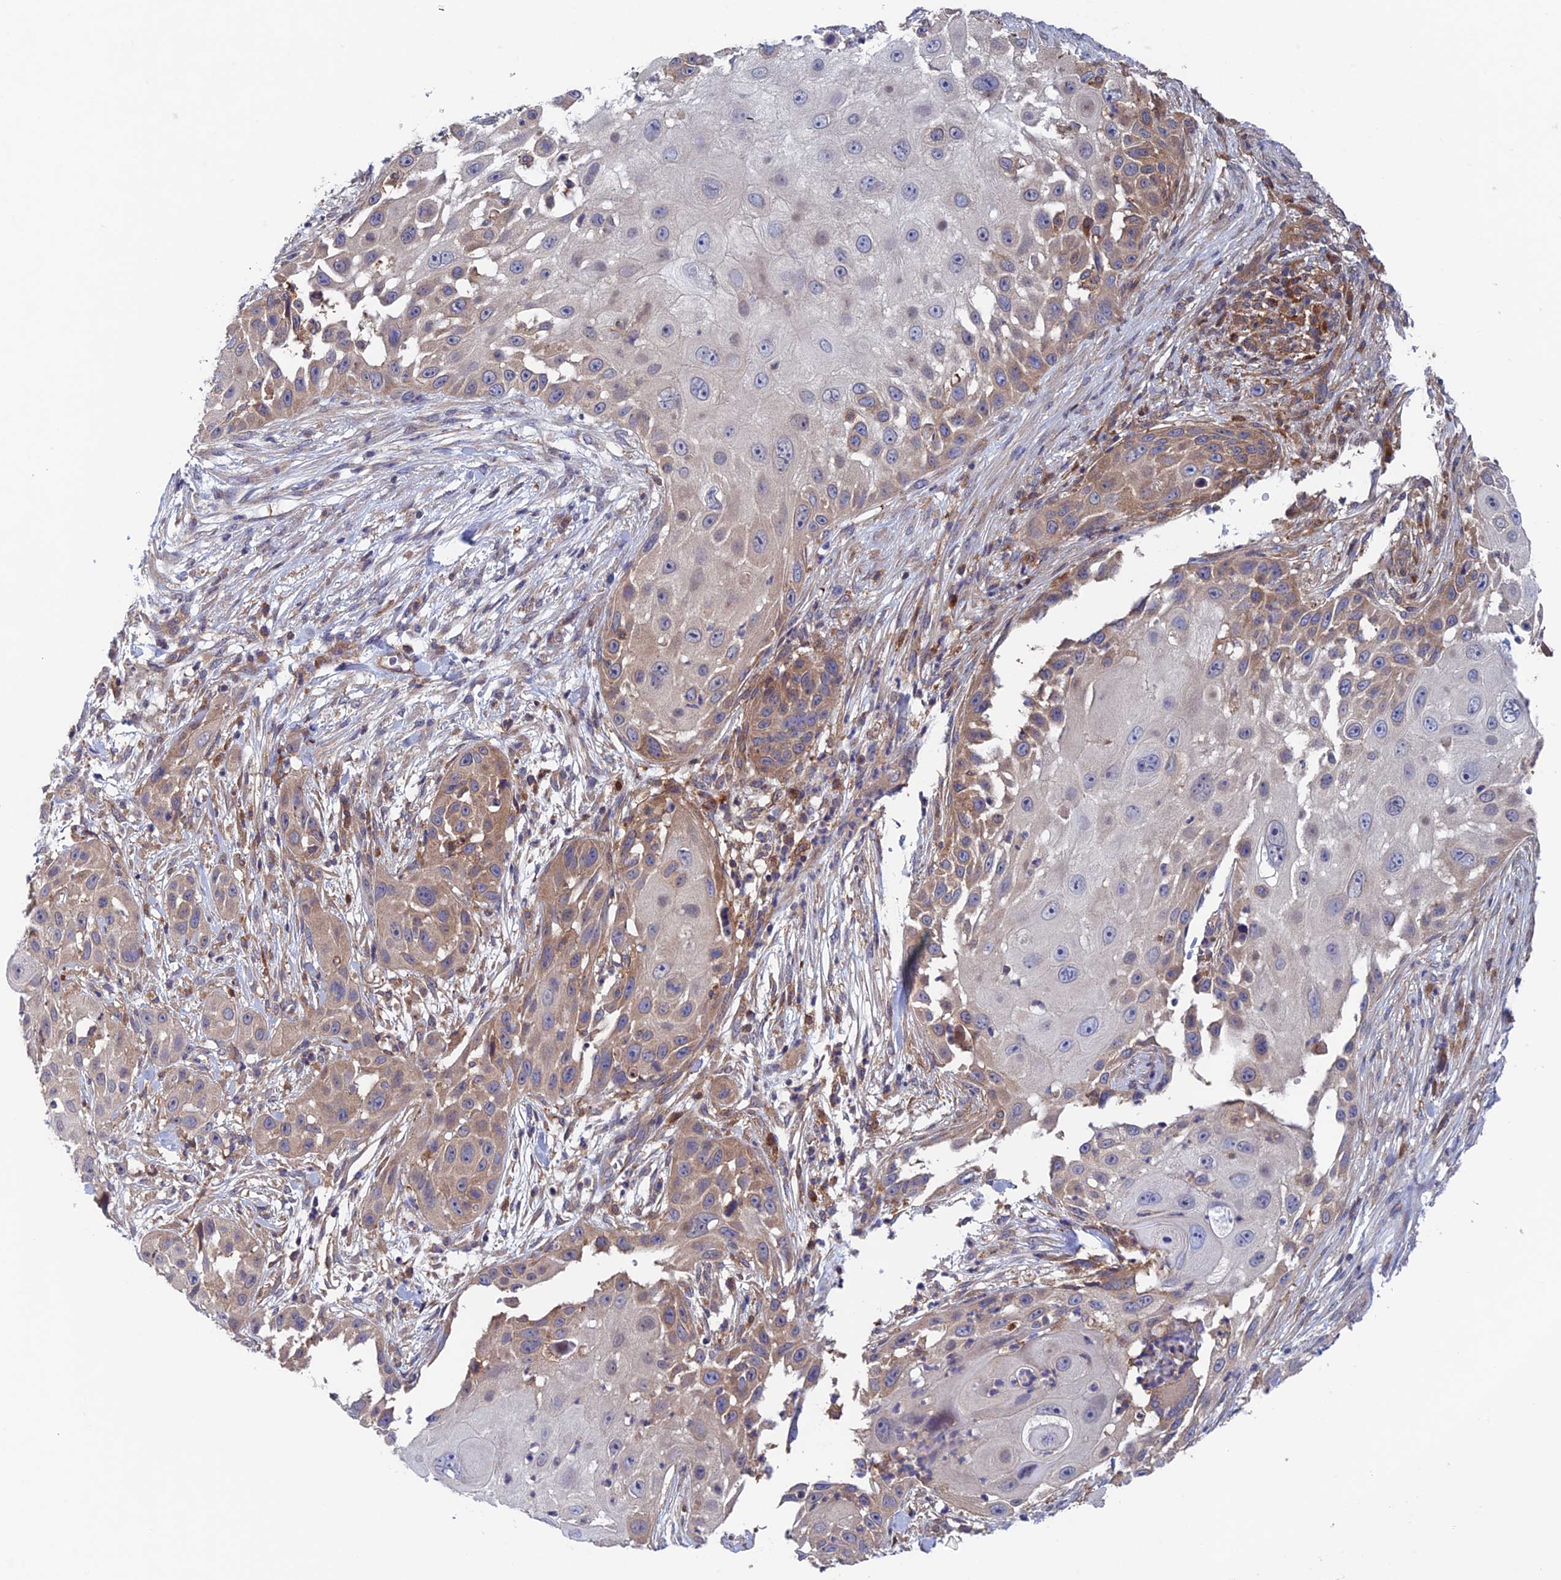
{"staining": {"intensity": "moderate", "quantity": "<25%", "location": "cytoplasmic/membranous"}, "tissue": "skin cancer", "cell_type": "Tumor cells", "image_type": "cancer", "snomed": [{"axis": "morphology", "description": "Squamous cell carcinoma, NOS"}, {"axis": "topography", "description": "Skin"}], "caption": "This micrograph displays skin cancer stained with immunohistochemistry to label a protein in brown. The cytoplasmic/membranous of tumor cells show moderate positivity for the protein. Nuclei are counter-stained blue.", "gene": "NUDT16L1", "patient": {"sex": "female", "age": 44}}